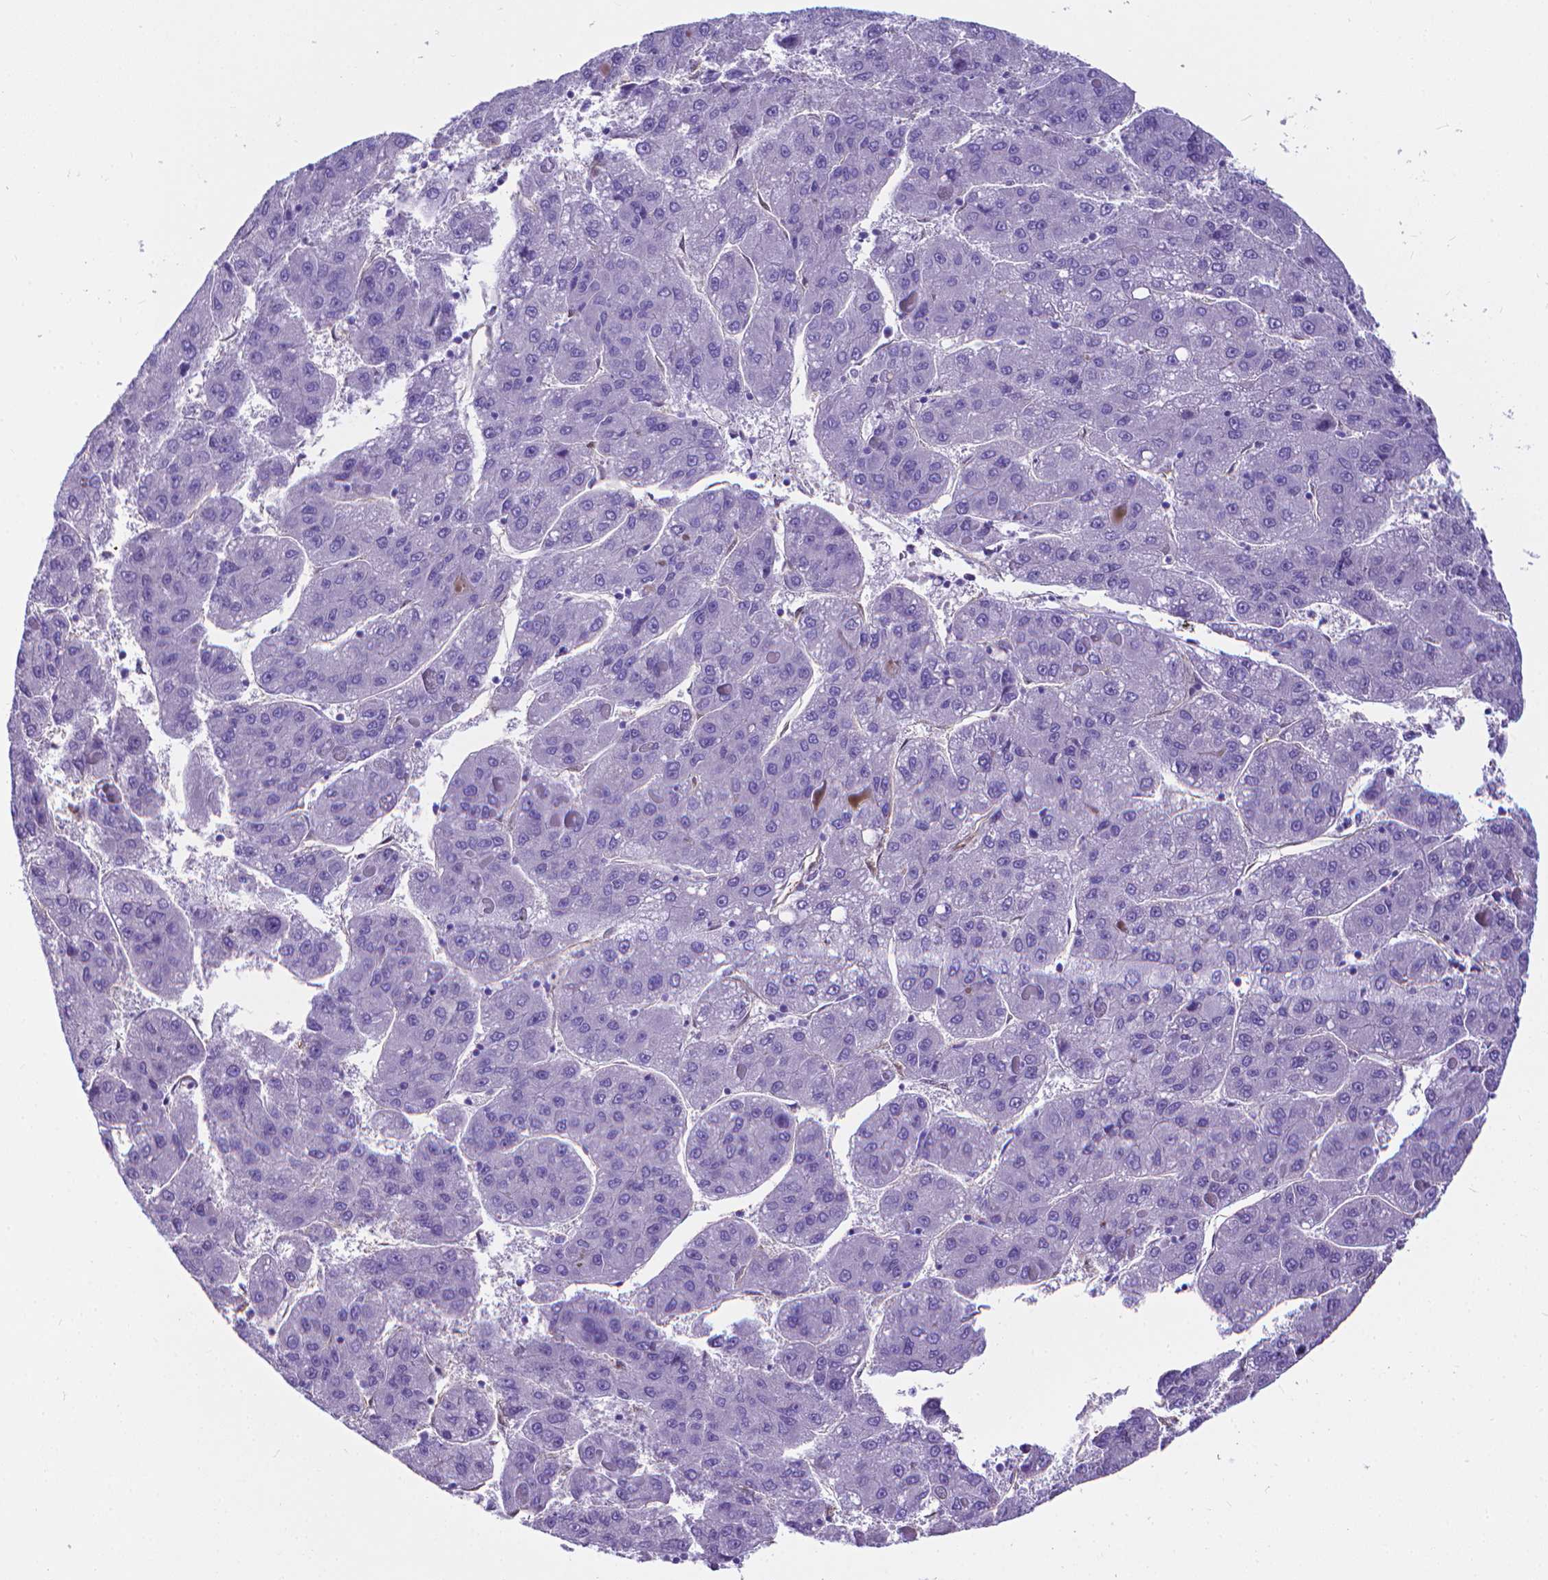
{"staining": {"intensity": "negative", "quantity": "none", "location": "none"}, "tissue": "liver cancer", "cell_type": "Tumor cells", "image_type": "cancer", "snomed": [{"axis": "morphology", "description": "Carcinoma, Hepatocellular, NOS"}, {"axis": "topography", "description": "Liver"}], "caption": "High power microscopy photomicrograph of an IHC micrograph of hepatocellular carcinoma (liver), revealing no significant positivity in tumor cells.", "gene": "CLIC4", "patient": {"sex": "female", "age": 82}}